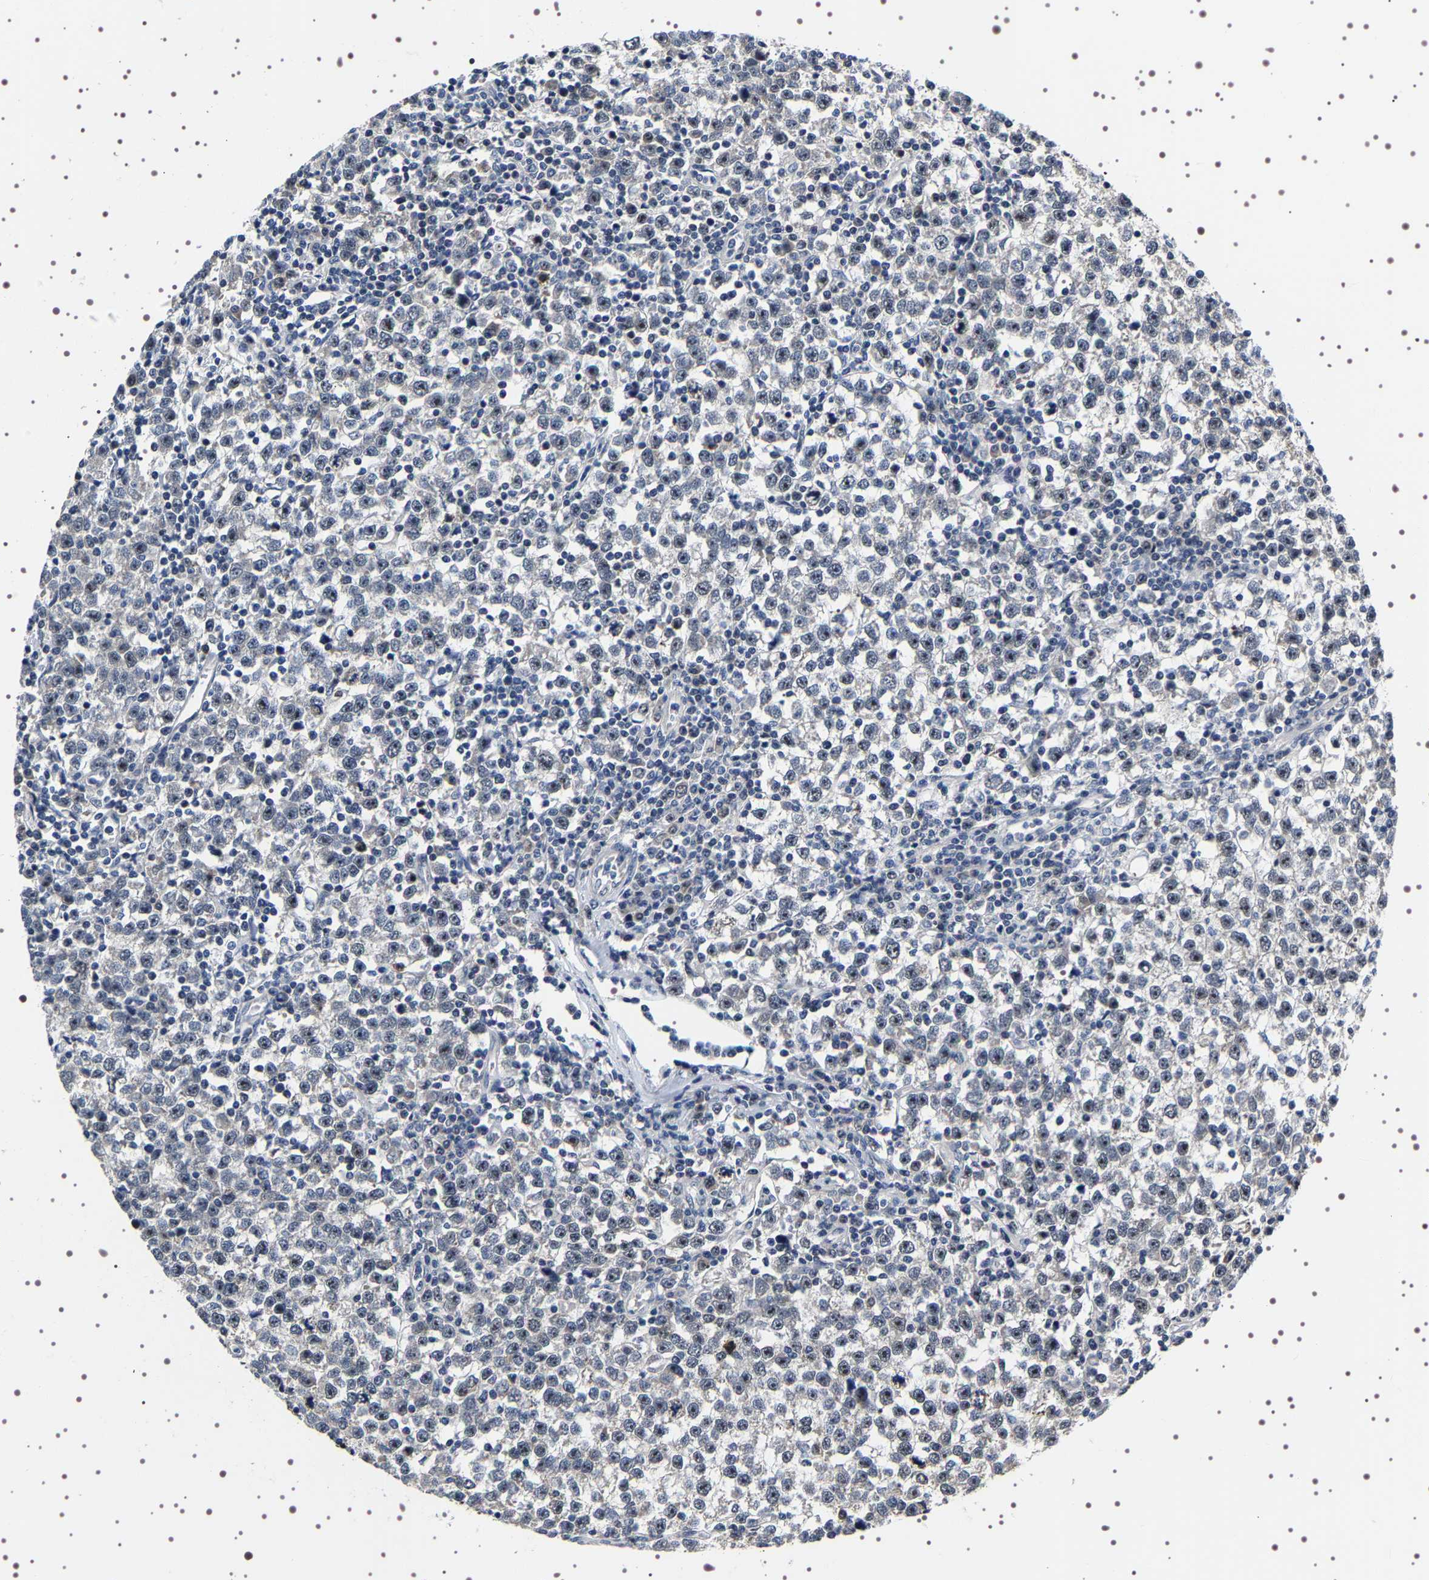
{"staining": {"intensity": "negative", "quantity": "none", "location": "none"}, "tissue": "testis cancer", "cell_type": "Tumor cells", "image_type": "cancer", "snomed": [{"axis": "morphology", "description": "Seminoma, NOS"}, {"axis": "topography", "description": "Testis"}], "caption": "DAB (3,3'-diaminobenzidine) immunohistochemical staining of testis seminoma displays no significant staining in tumor cells.", "gene": "GNL3", "patient": {"sex": "male", "age": 43}}